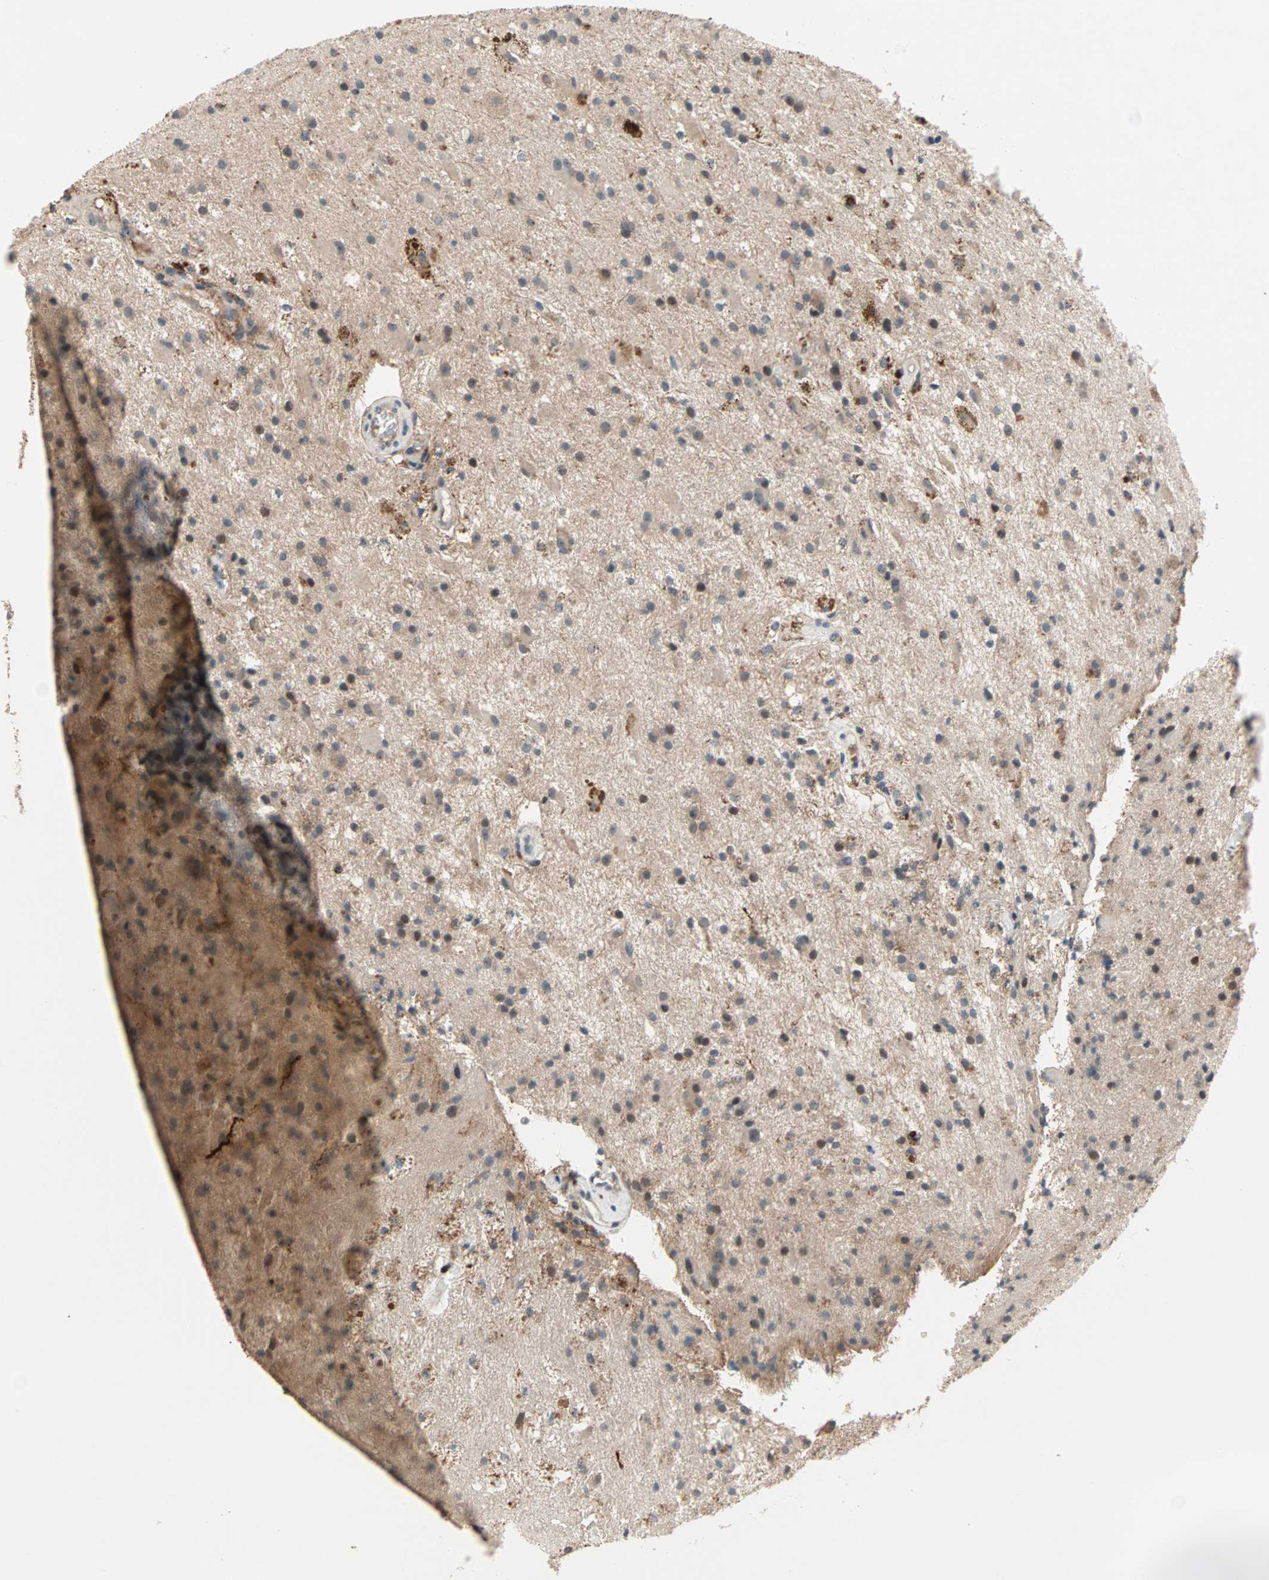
{"staining": {"intensity": "weak", "quantity": "25%-75%", "location": "cytoplasmic/membranous"}, "tissue": "glioma", "cell_type": "Tumor cells", "image_type": "cancer", "snomed": [{"axis": "morphology", "description": "Glioma, malignant, Low grade"}, {"axis": "topography", "description": "Brain"}], "caption": "Tumor cells exhibit low levels of weak cytoplasmic/membranous positivity in approximately 25%-75% of cells in human malignant glioma (low-grade).", "gene": "PROS1", "patient": {"sex": "male", "age": 58}}